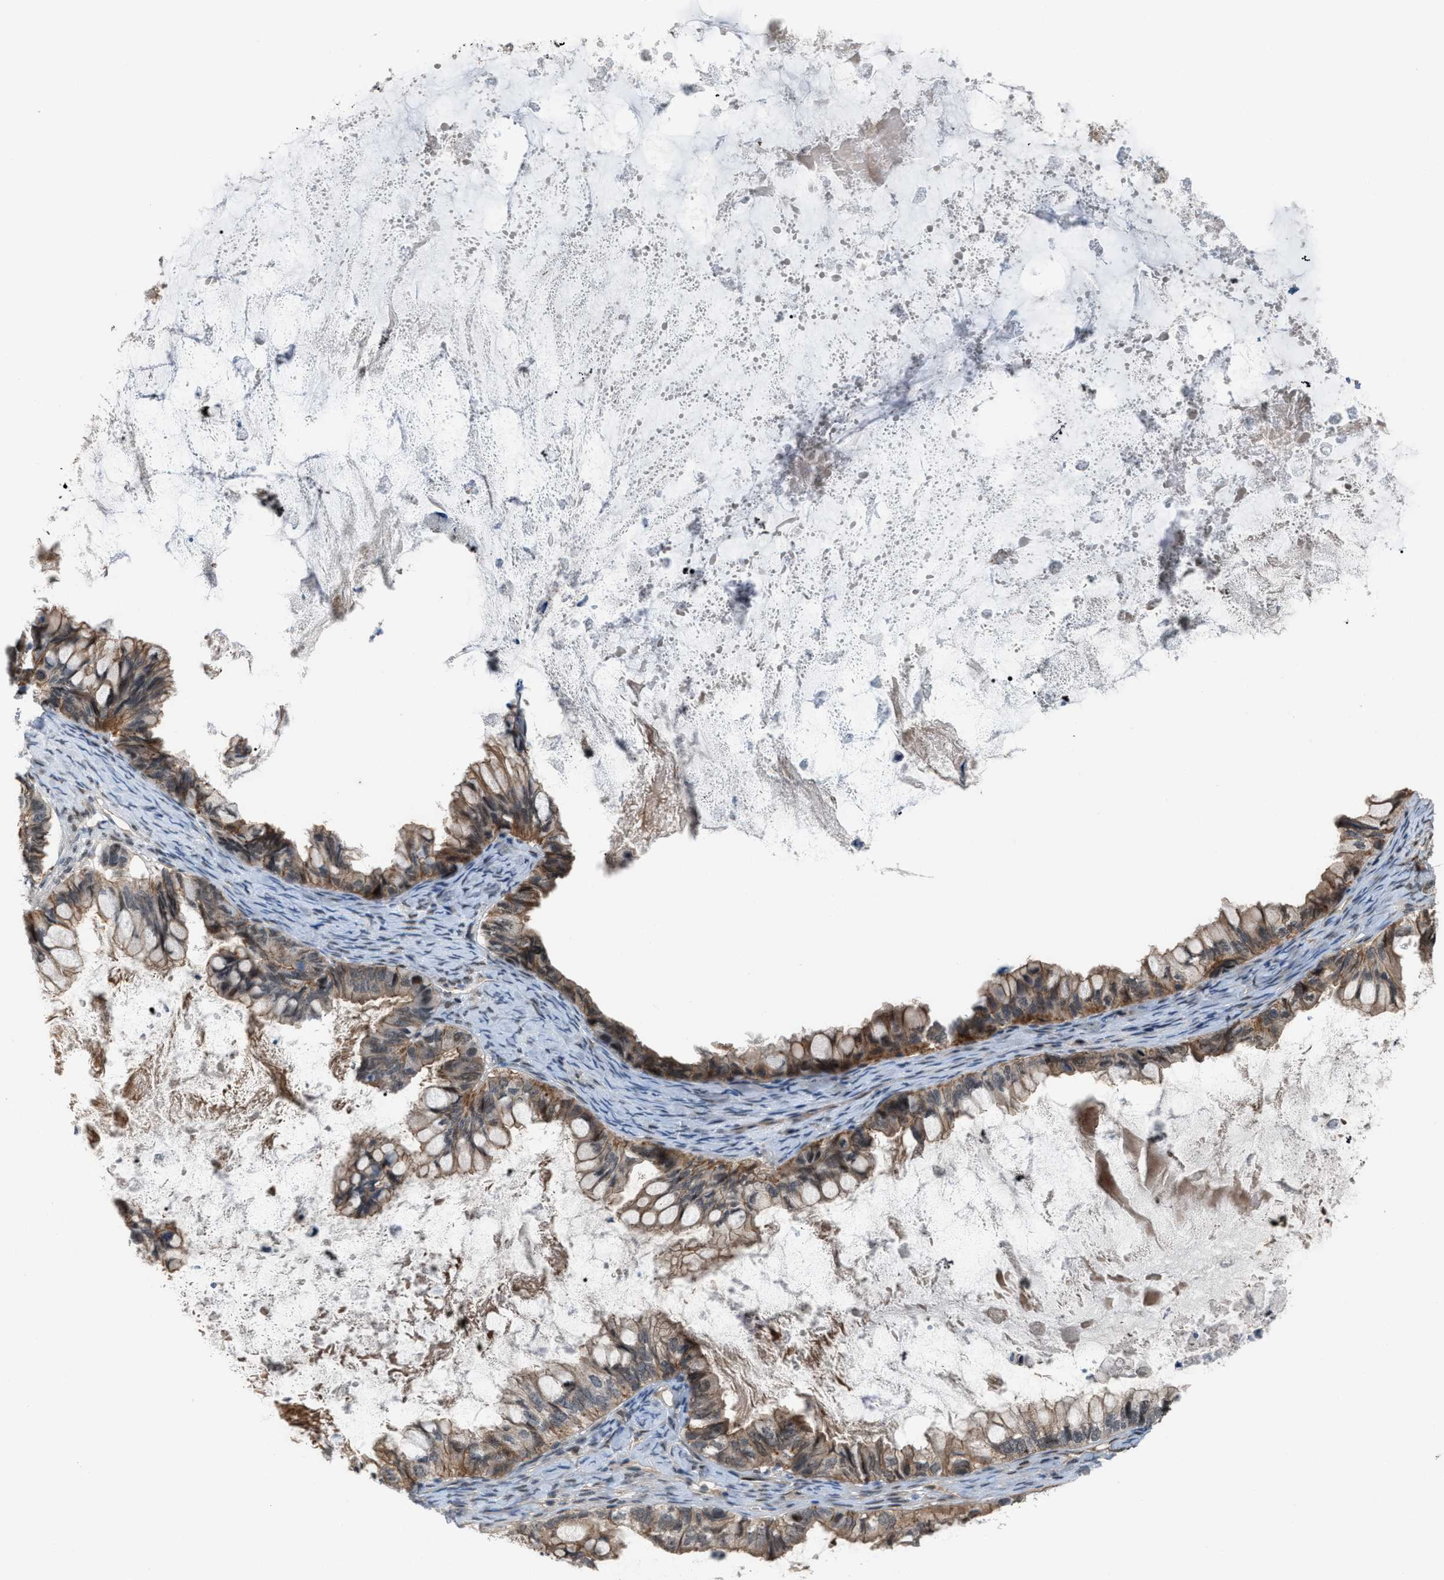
{"staining": {"intensity": "weak", "quantity": ">75%", "location": "cytoplasmic/membranous,nuclear"}, "tissue": "ovarian cancer", "cell_type": "Tumor cells", "image_type": "cancer", "snomed": [{"axis": "morphology", "description": "Cystadenocarcinoma, mucinous, NOS"}, {"axis": "topography", "description": "Ovary"}], "caption": "Human ovarian cancer (mucinous cystadenocarcinoma) stained with a brown dye exhibits weak cytoplasmic/membranous and nuclear positive staining in about >75% of tumor cells.", "gene": "RFFL", "patient": {"sex": "female", "age": 80}}